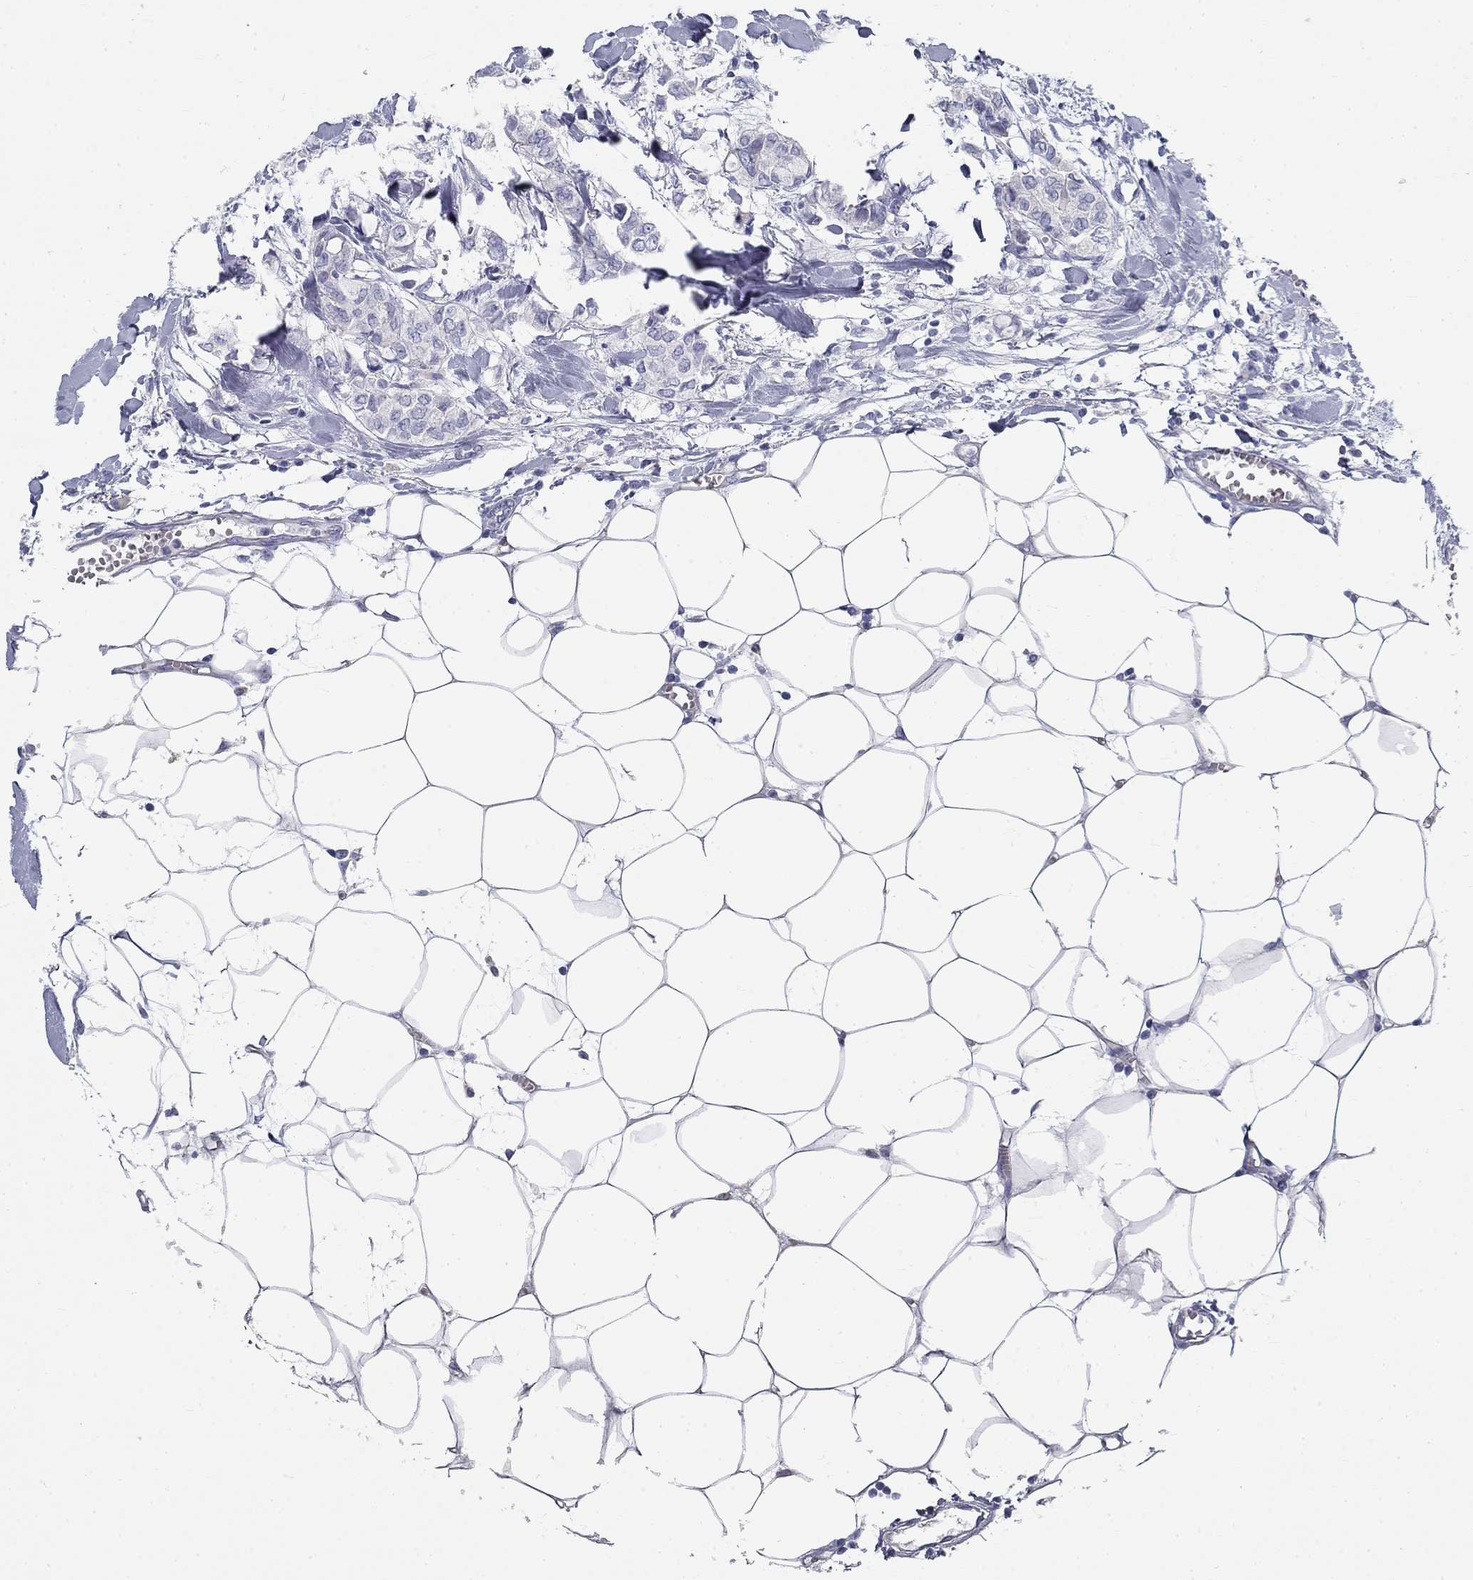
{"staining": {"intensity": "negative", "quantity": "none", "location": "none"}, "tissue": "breast cancer", "cell_type": "Tumor cells", "image_type": "cancer", "snomed": [{"axis": "morphology", "description": "Duct carcinoma"}, {"axis": "topography", "description": "Breast"}], "caption": "An image of breast cancer stained for a protein exhibits no brown staining in tumor cells.", "gene": "GALNTL5", "patient": {"sex": "female", "age": 85}}